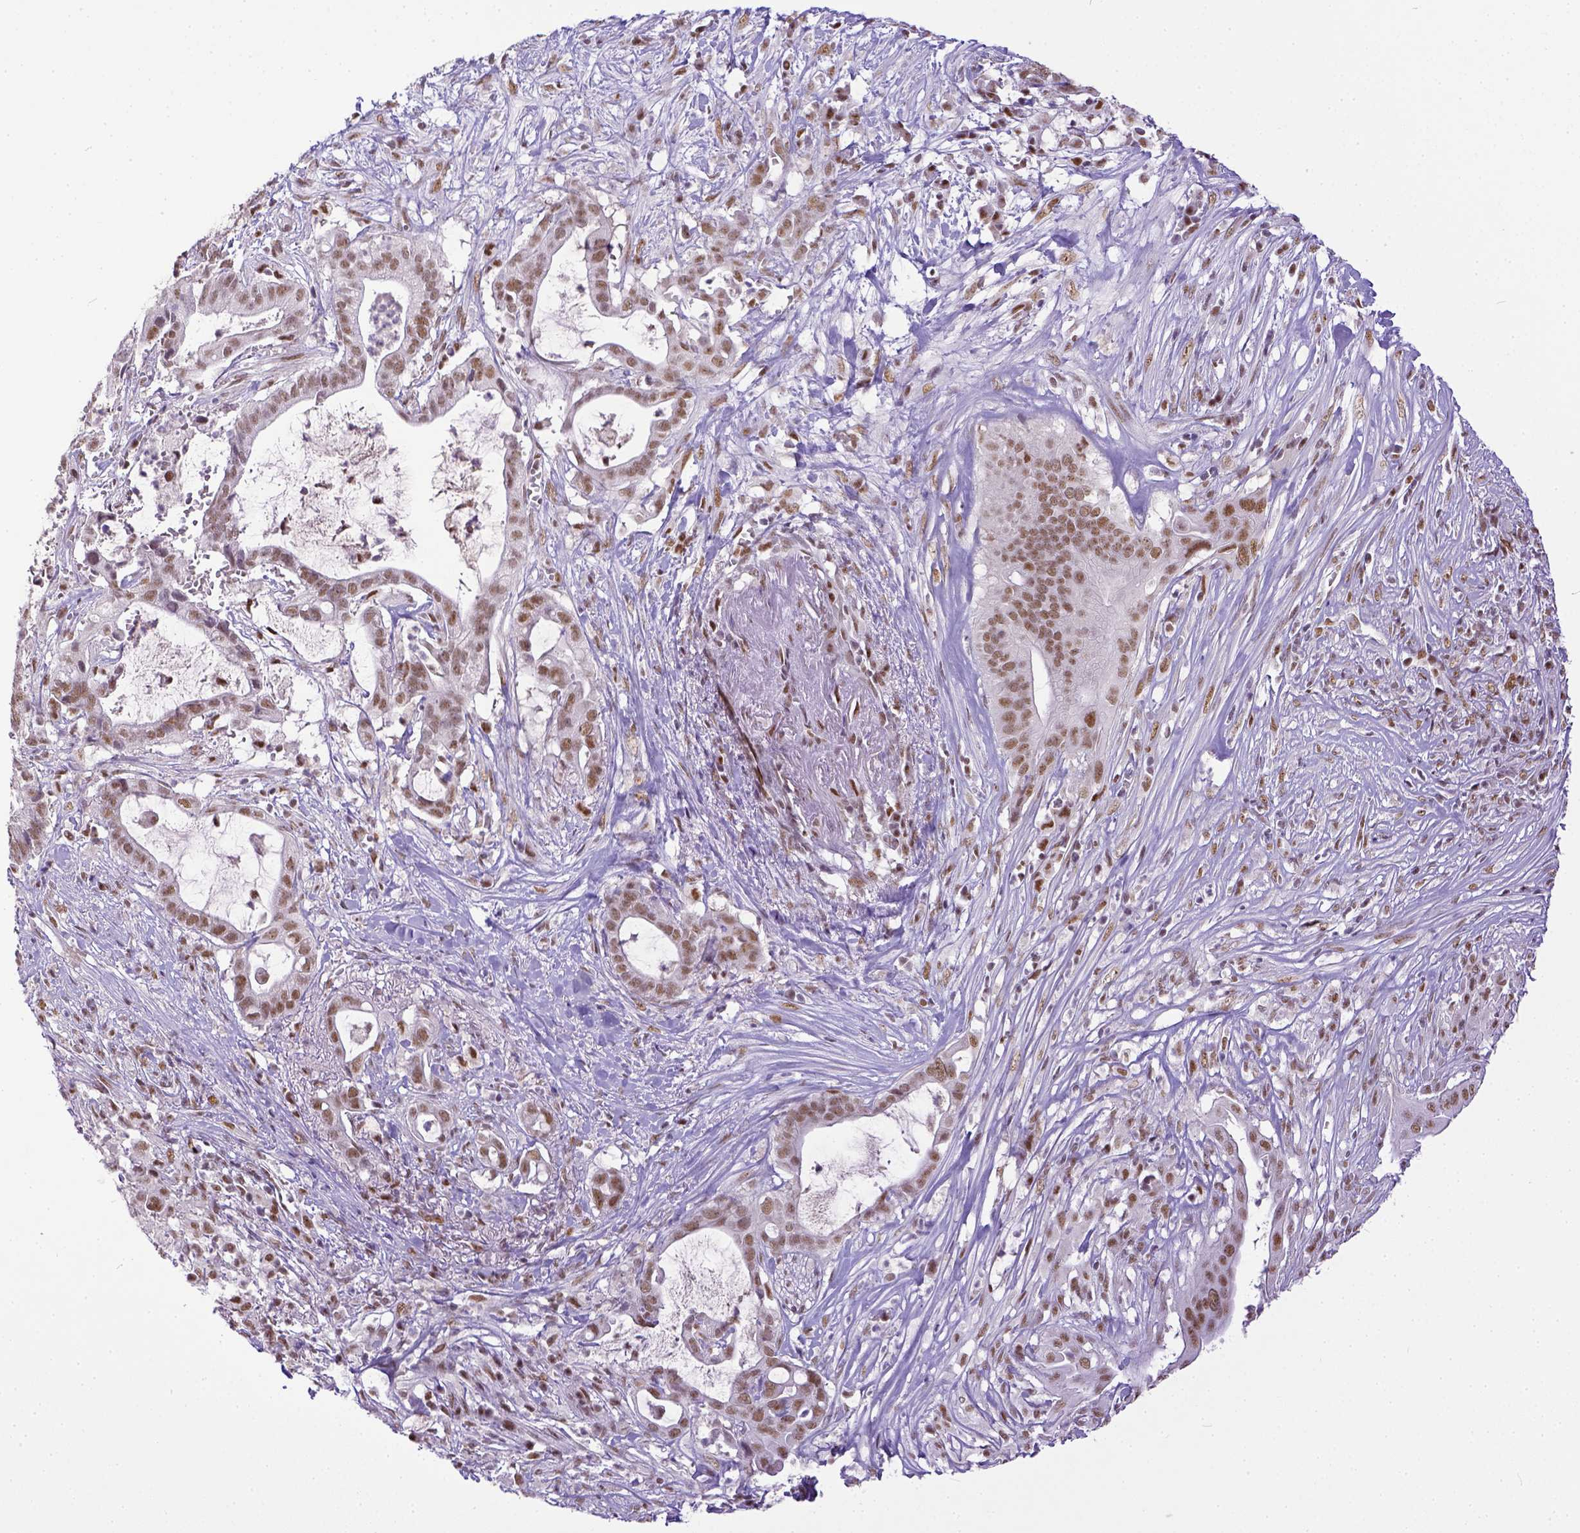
{"staining": {"intensity": "weak", "quantity": ">75%", "location": "nuclear"}, "tissue": "pancreatic cancer", "cell_type": "Tumor cells", "image_type": "cancer", "snomed": [{"axis": "morphology", "description": "Adenocarcinoma, NOS"}, {"axis": "topography", "description": "Pancreas"}], "caption": "About >75% of tumor cells in human pancreatic cancer exhibit weak nuclear protein positivity as visualized by brown immunohistochemical staining.", "gene": "ERCC1", "patient": {"sex": "male", "age": 61}}